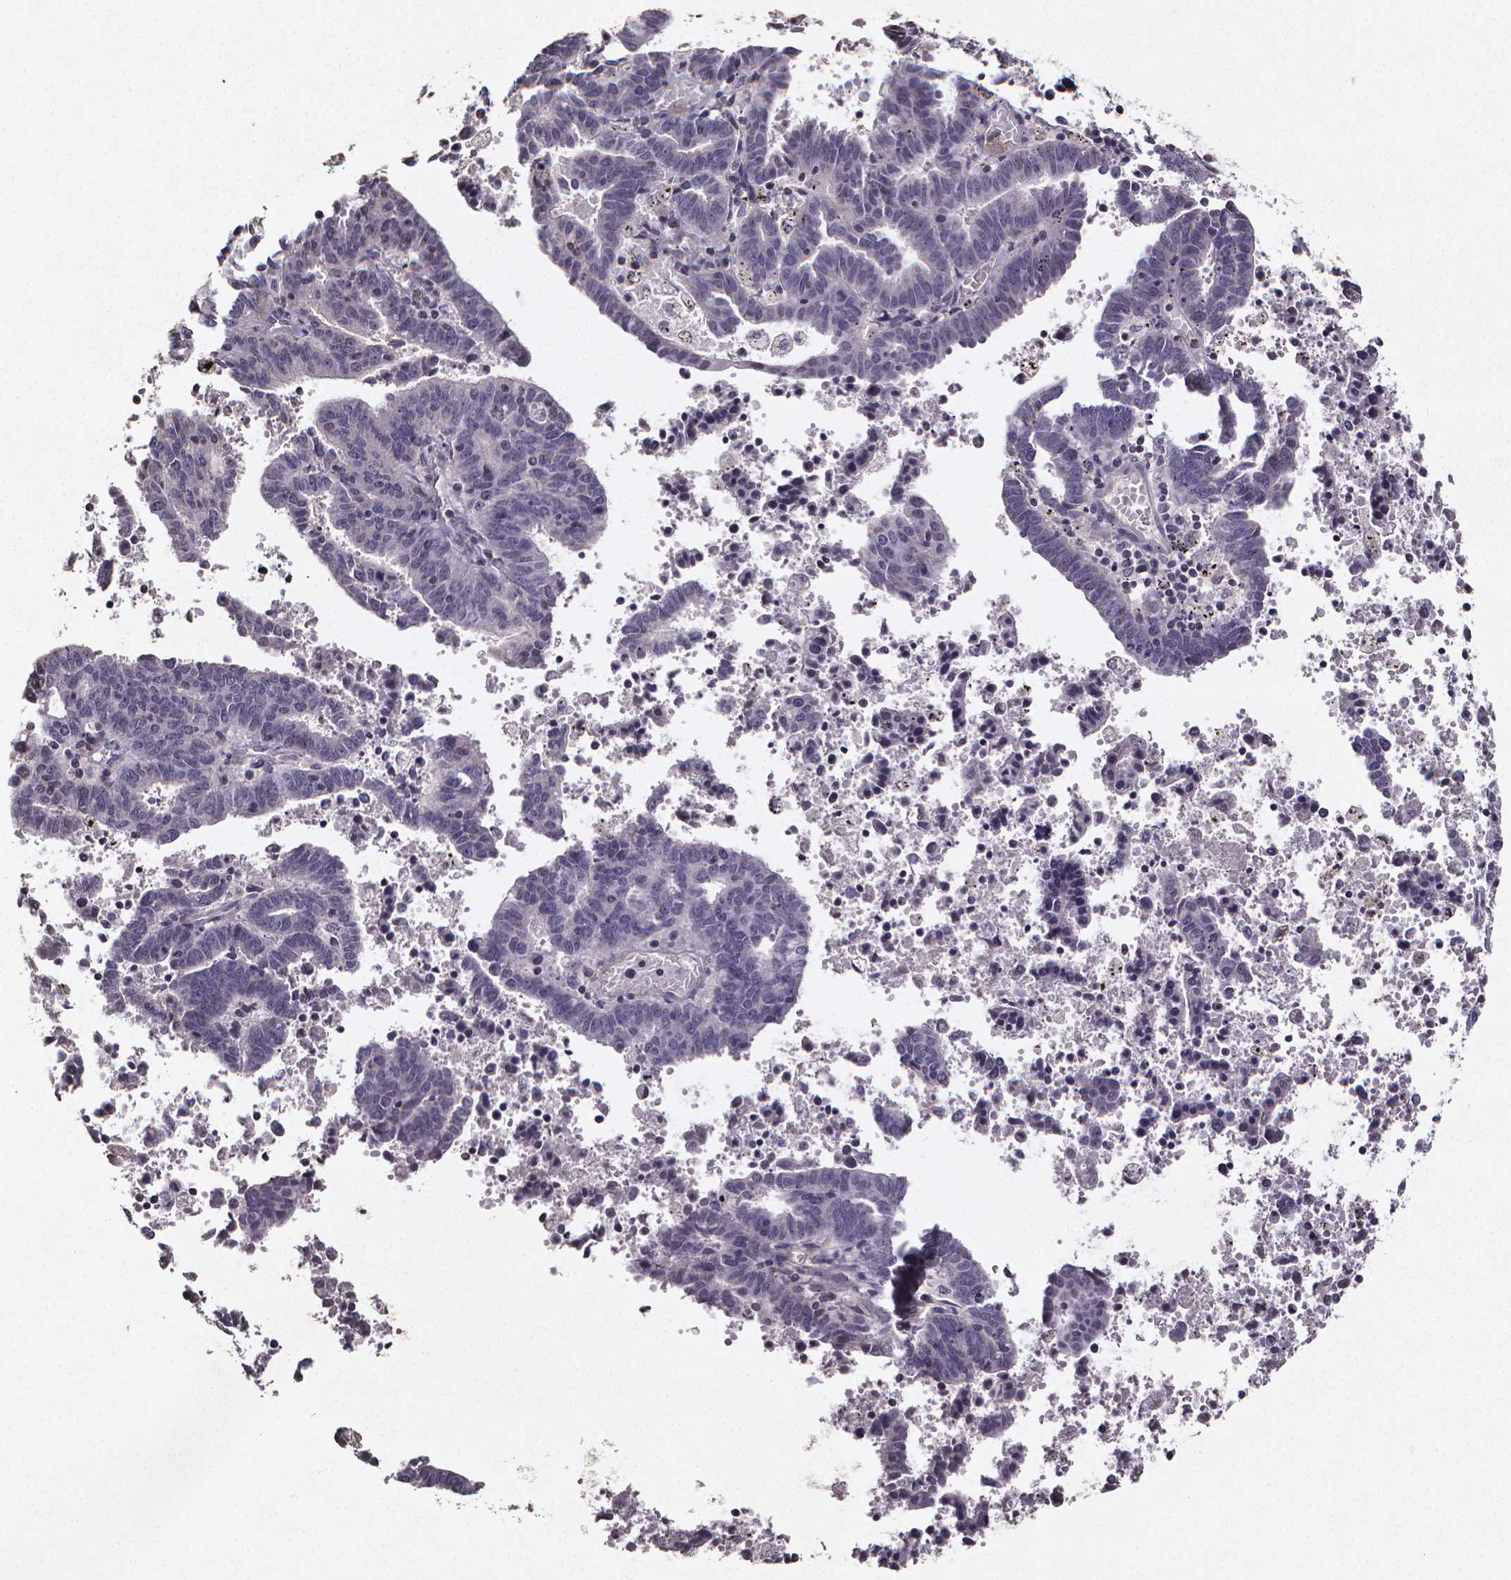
{"staining": {"intensity": "negative", "quantity": "none", "location": "none"}, "tissue": "endometrial cancer", "cell_type": "Tumor cells", "image_type": "cancer", "snomed": [{"axis": "morphology", "description": "Adenocarcinoma, NOS"}, {"axis": "topography", "description": "Uterus"}], "caption": "Image shows no significant protein staining in tumor cells of endometrial cancer.", "gene": "TP73", "patient": {"sex": "female", "age": 83}}